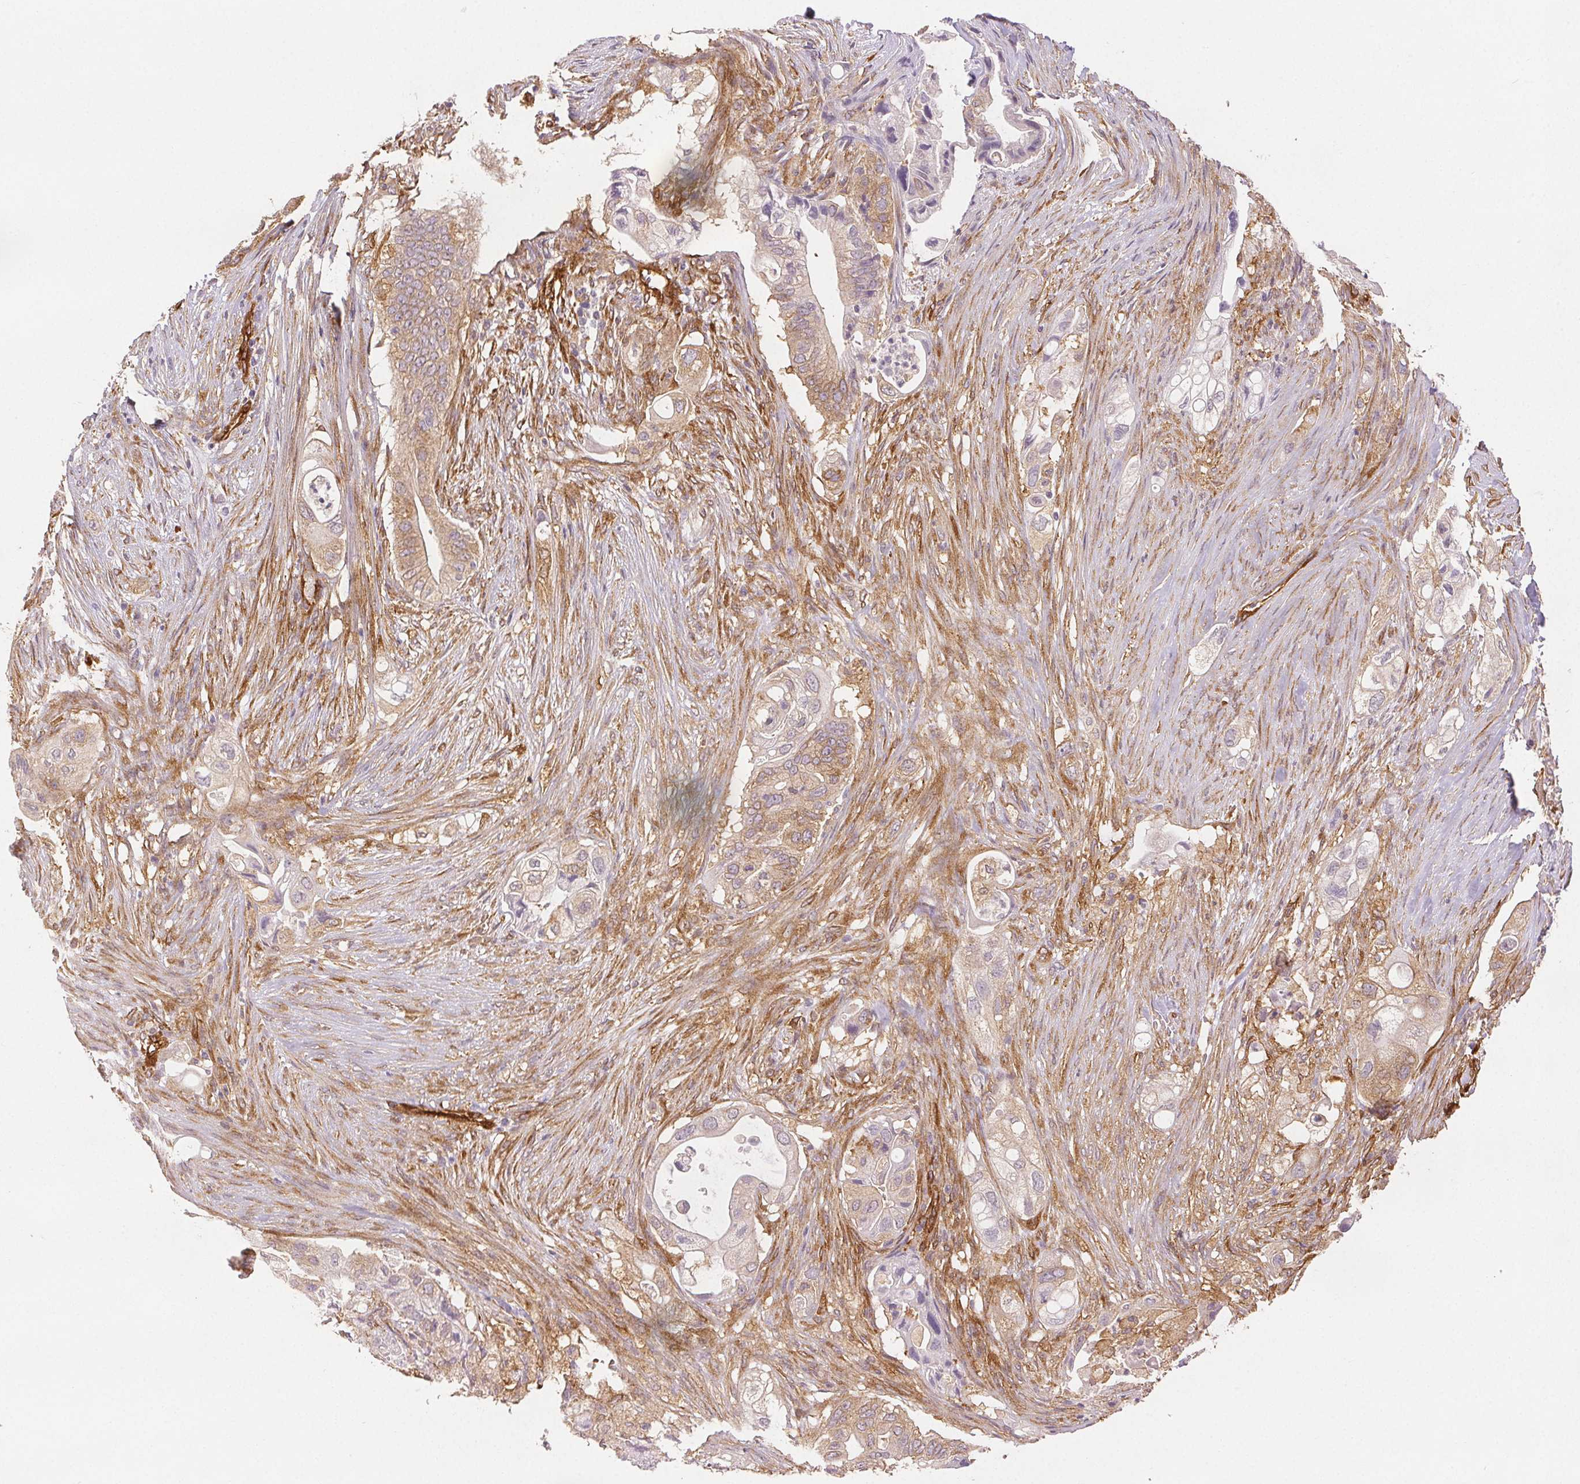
{"staining": {"intensity": "weak", "quantity": "25%-75%", "location": "cytoplasmic/membranous"}, "tissue": "pancreatic cancer", "cell_type": "Tumor cells", "image_type": "cancer", "snomed": [{"axis": "morphology", "description": "Adenocarcinoma, NOS"}, {"axis": "topography", "description": "Pancreas"}], "caption": "Brown immunohistochemical staining in pancreatic adenocarcinoma shows weak cytoplasmic/membranous staining in approximately 25%-75% of tumor cells.", "gene": "DIAPH2", "patient": {"sex": "female", "age": 72}}